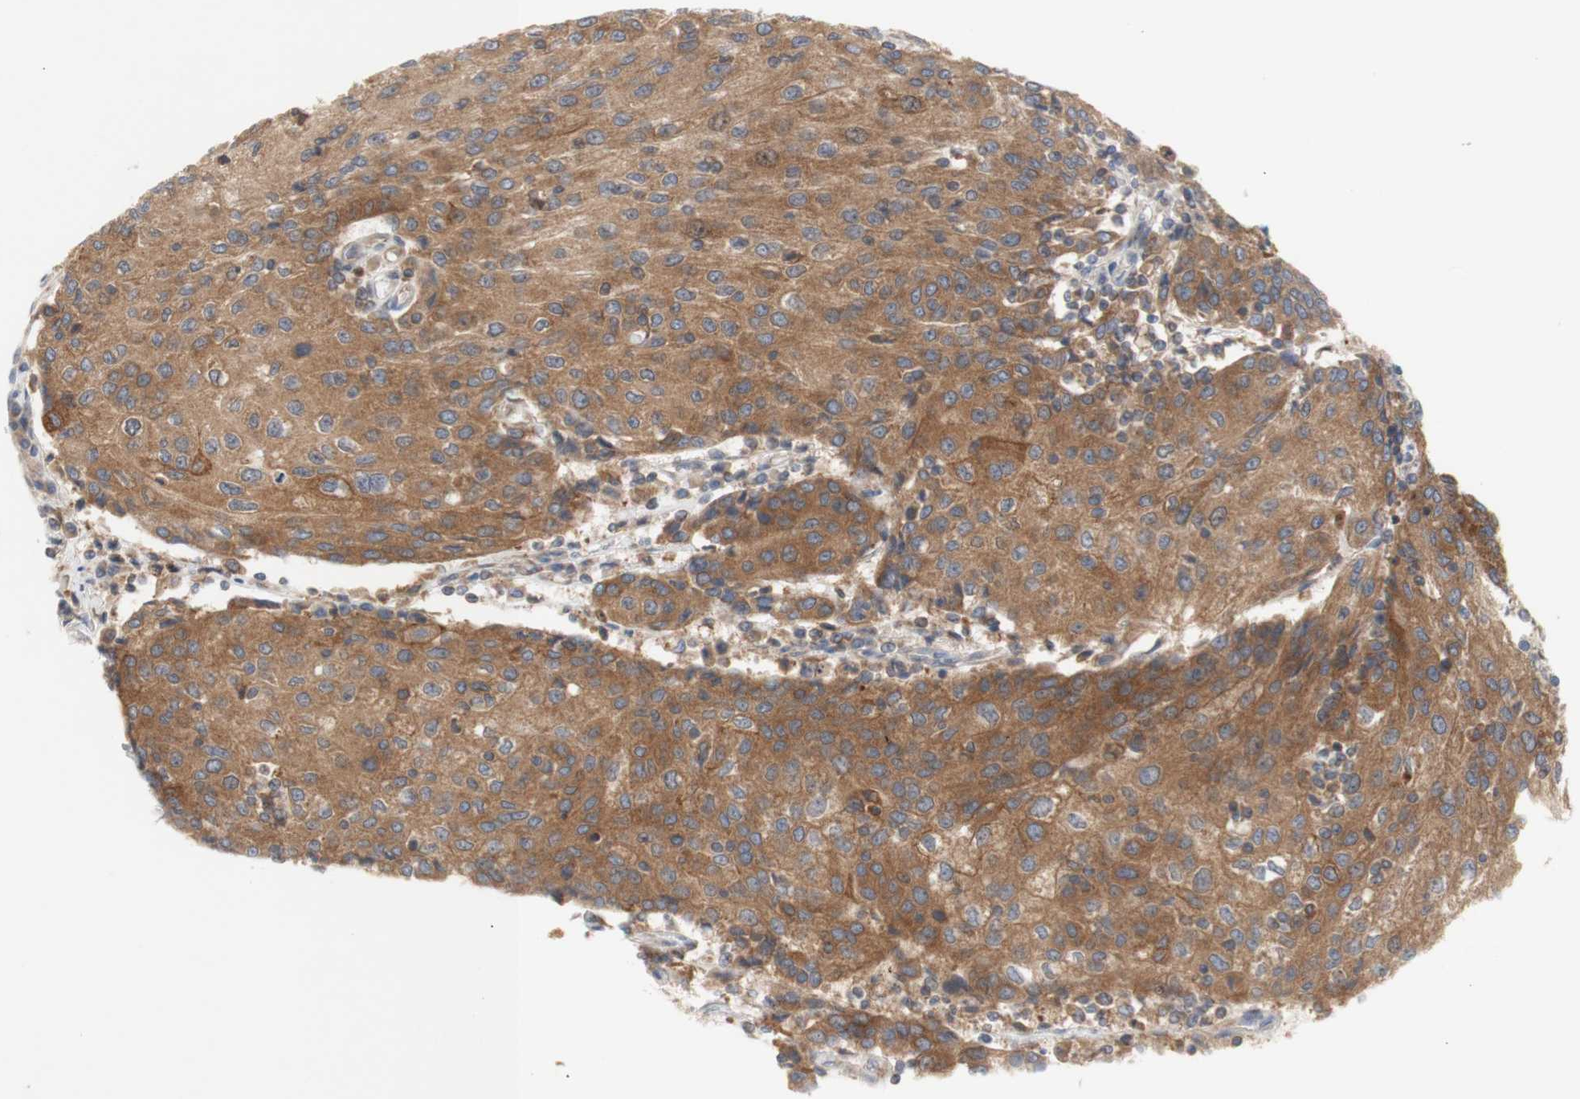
{"staining": {"intensity": "moderate", "quantity": ">75%", "location": "cytoplasmic/membranous"}, "tissue": "urothelial cancer", "cell_type": "Tumor cells", "image_type": "cancer", "snomed": [{"axis": "morphology", "description": "Urothelial carcinoma, High grade"}, {"axis": "topography", "description": "Urinary bladder"}], "caption": "Immunohistochemistry (IHC) histopathology image of urothelial cancer stained for a protein (brown), which demonstrates medium levels of moderate cytoplasmic/membranous positivity in approximately >75% of tumor cells.", "gene": "IKBKG", "patient": {"sex": "female", "age": 85}}